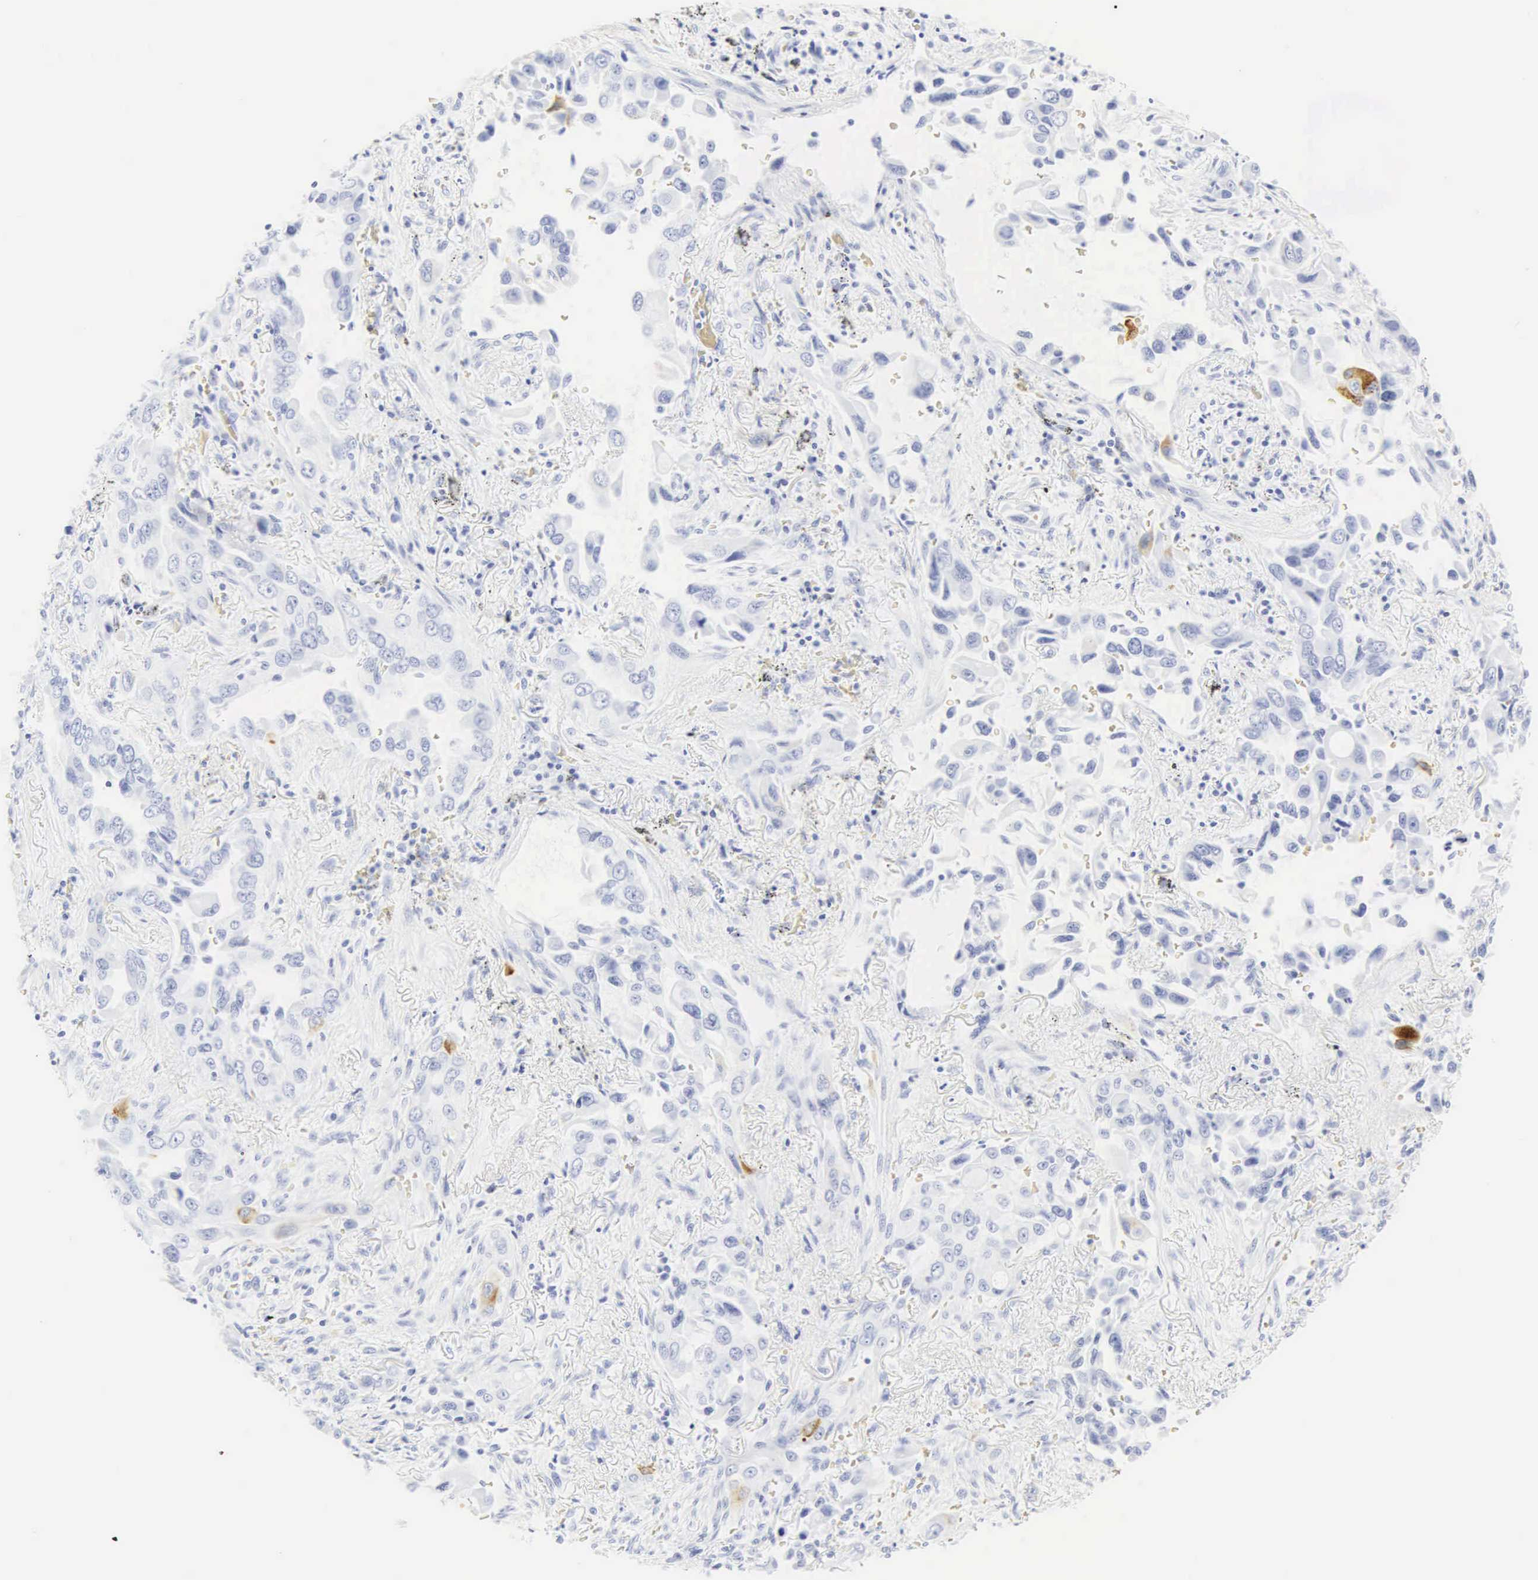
{"staining": {"intensity": "negative", "quantity": "none", "location": "none"}, "tissue": "lung cancer", "cell_type": "Tumor cells", "image_type": "cancer", "snomed": [{"axis": "morphology", "description": "Adenocarcinoma, NOS"}, {"axis": "topography", "description": "Lung"}], "caption": "Adenocarcinoma (lung) was stained to show a protein in brown. There is no significant staining in tumor cells.", "gene": "CGB3", "patient": {"sex": "male", "age": 68}}